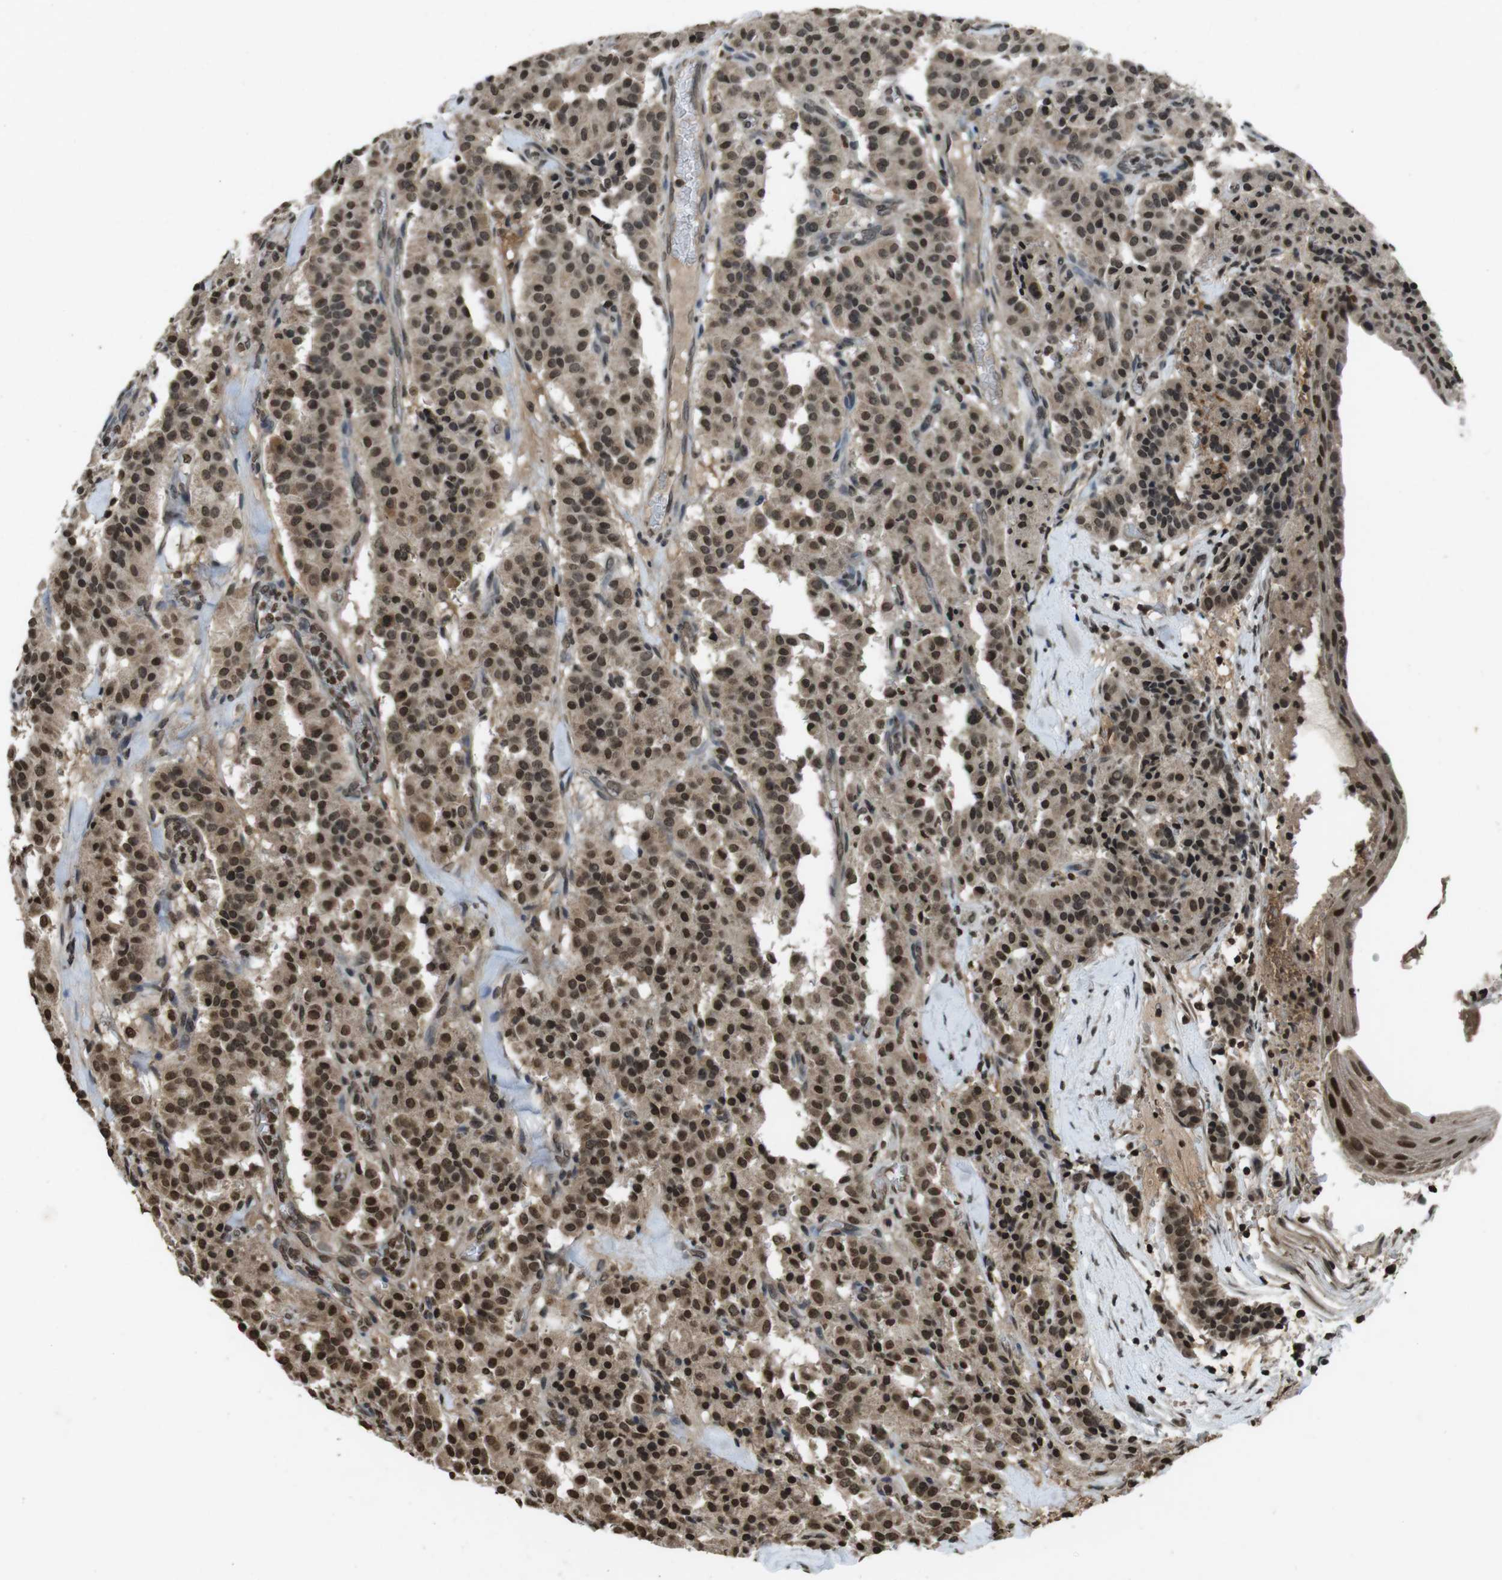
{"staining": {"intensity": "strong", "quantity": ">75%", "location": "nuclear"}, "tissue": "carcinoid", "cell_type": "Tumor cells", "image_type": "cancer", "snomed": [{"axis": "morphology", "description": "Carcinoid, malignant, NOS"}, {"axis": "topography", "description": "Lung"}], "caption": "This image exhibits carcinoid (malignant) stained with IHC to label a protein in brown. The nuclear of tumor cells show strong positivity for the protein. Nuclei are counter-stained blue.", "gene": "MAF", "patient": {"sex": "male", "age": 30}}